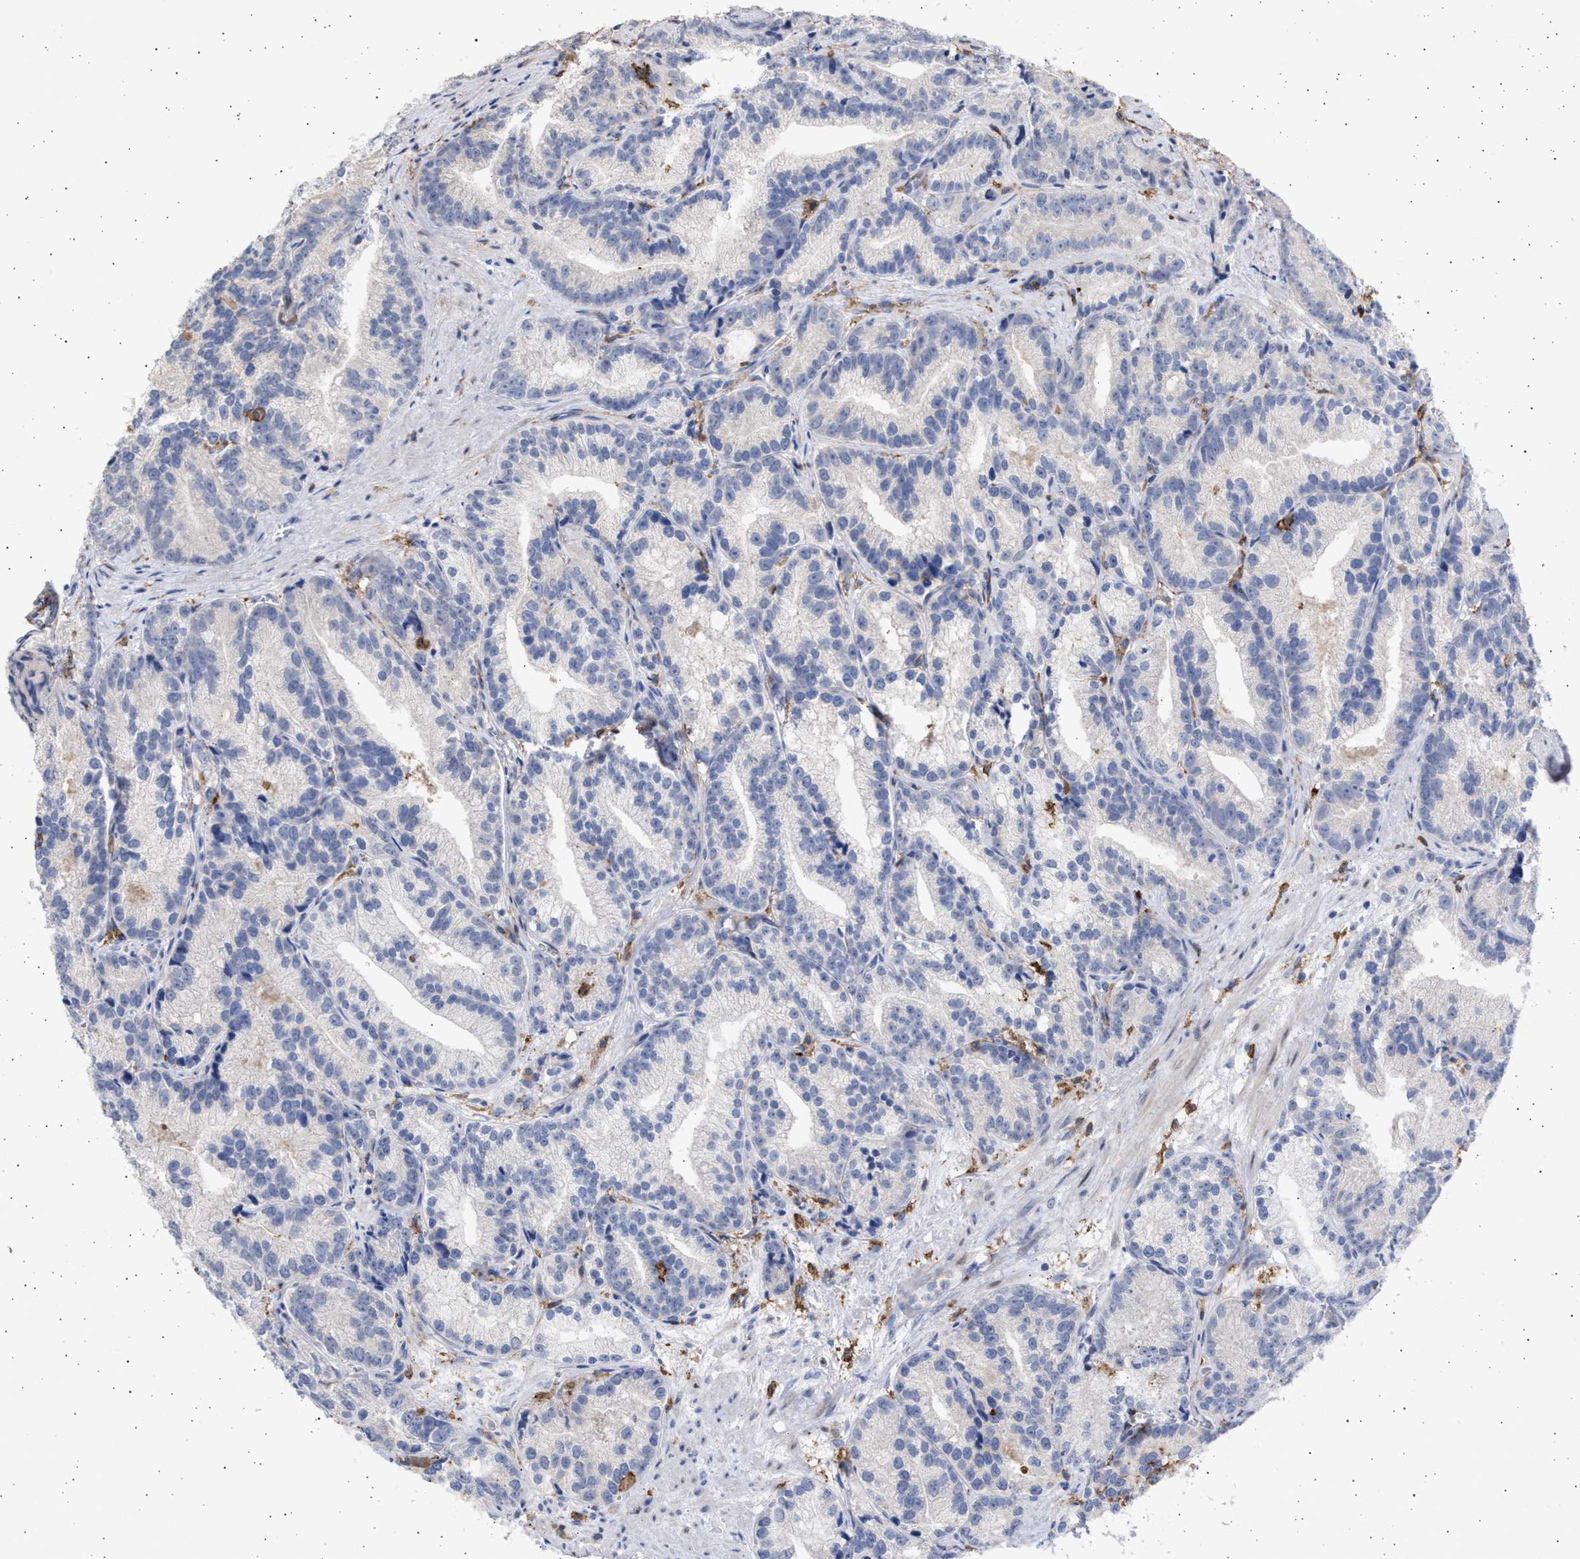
{"staining": {"intensity": "negative", "quantity": "none", "location": "none"}, "tissue": "prostate cancer", "cell_type": "Tumor cells", "image_type": "cancer", "snomed": [{"axis": "morphology", "description": "Adenocarcinoma, Low grade"}, {"axis": "topography", "description": "Prostate"}], "caption": "Prostate low-grade adenocarcinoma stained for a protein using immunohistochemistry (IHC) displays no positivity tumor cells.", "gene": "FCER1A", "patient": {"sex": "male", "age": 89}}